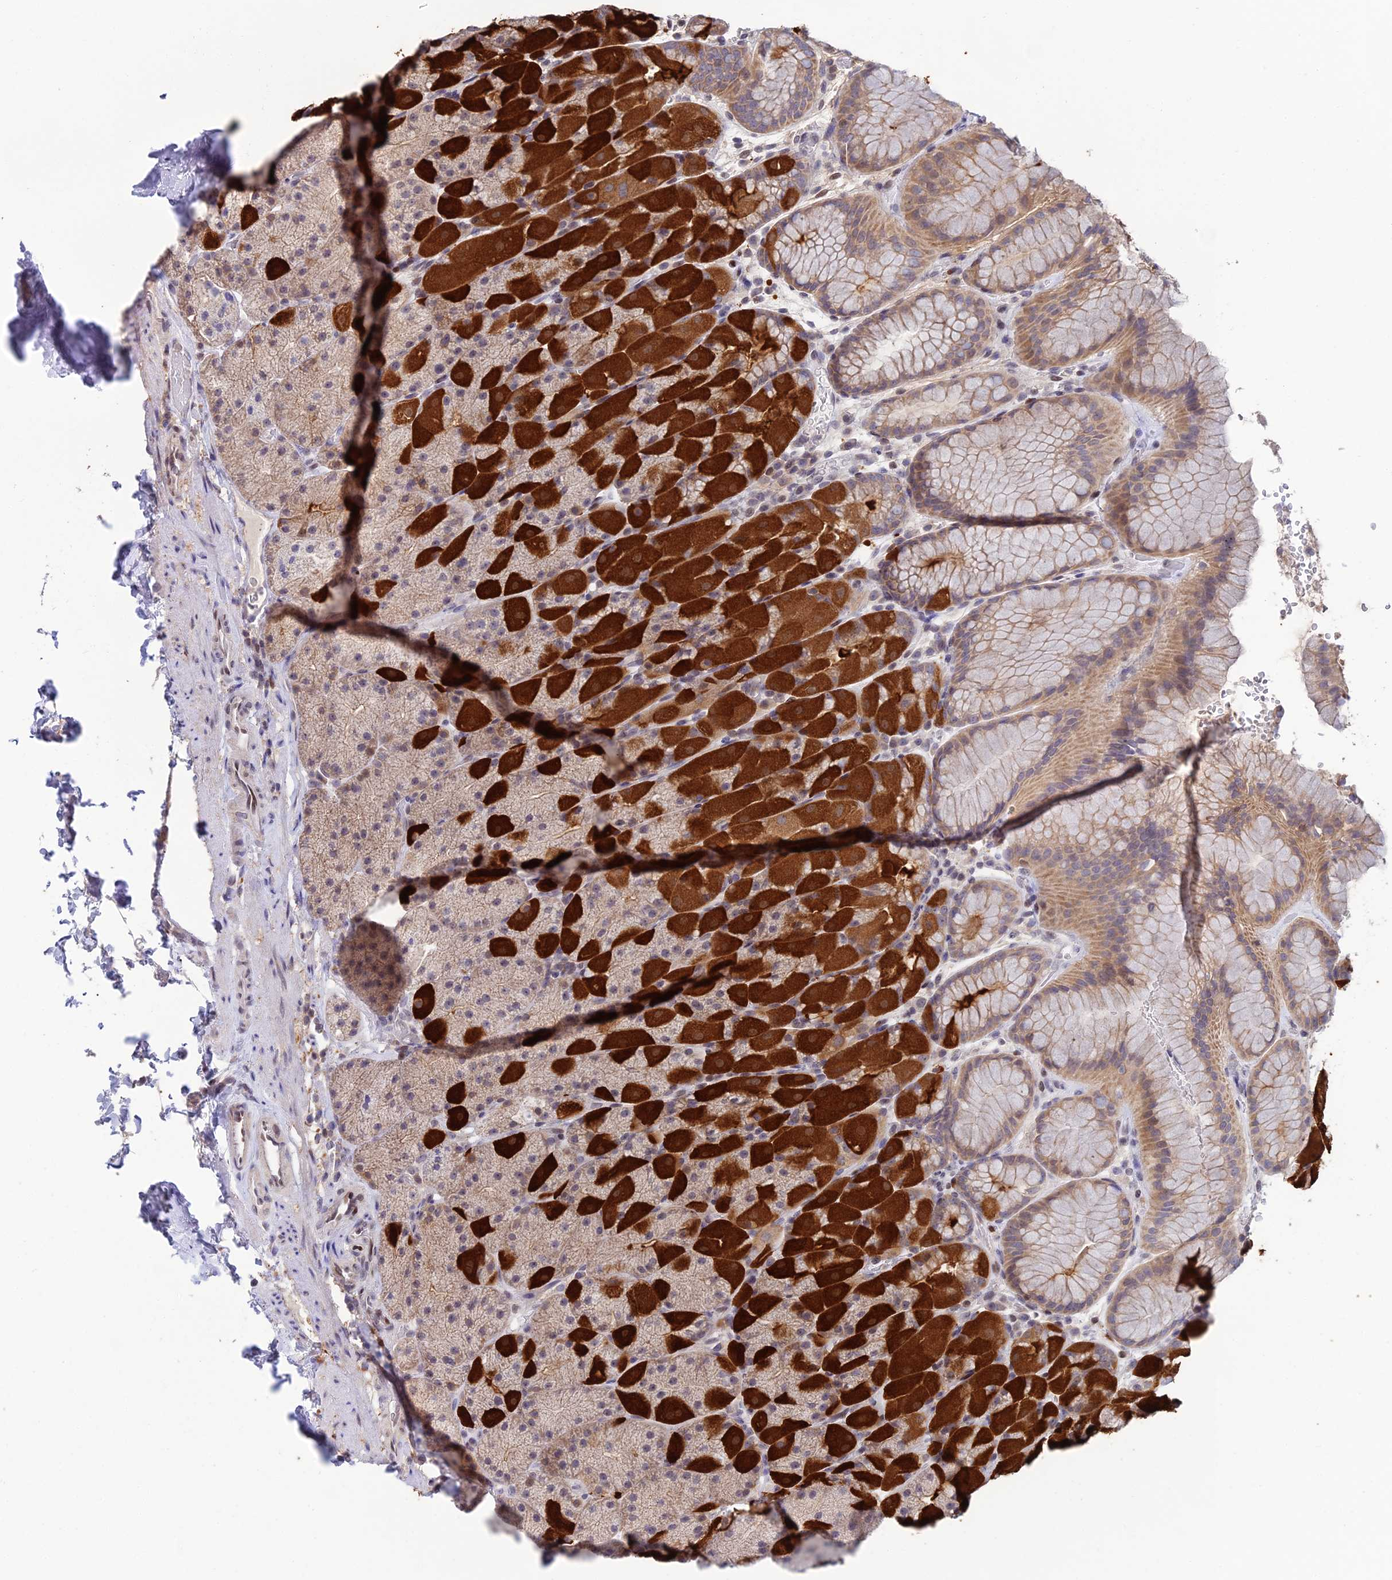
{"staining": {"intensity": "strong", "quantity": "25%-75%", "location": "cytoplasmic/membranous"}, "tissue": "stomach", "cell_type": "Glandular cells", "image_type": "normal", "snomed": [{"axis": "morphology", "description": "Normal tissue, NOS"}, {"axis": "topography", "description": "Stomach, upper"}, {"axis": "topography", "description": "Stomach, lower"}], "caption": "Immunohistochemical staining of unremarkable human stomach exhibits strong cytoplasmic/membranous protein expression in approximately 25%-75% of glandular cells.", "gene": "ELOA2", "patient": {"sex": "male", "age": 67}}